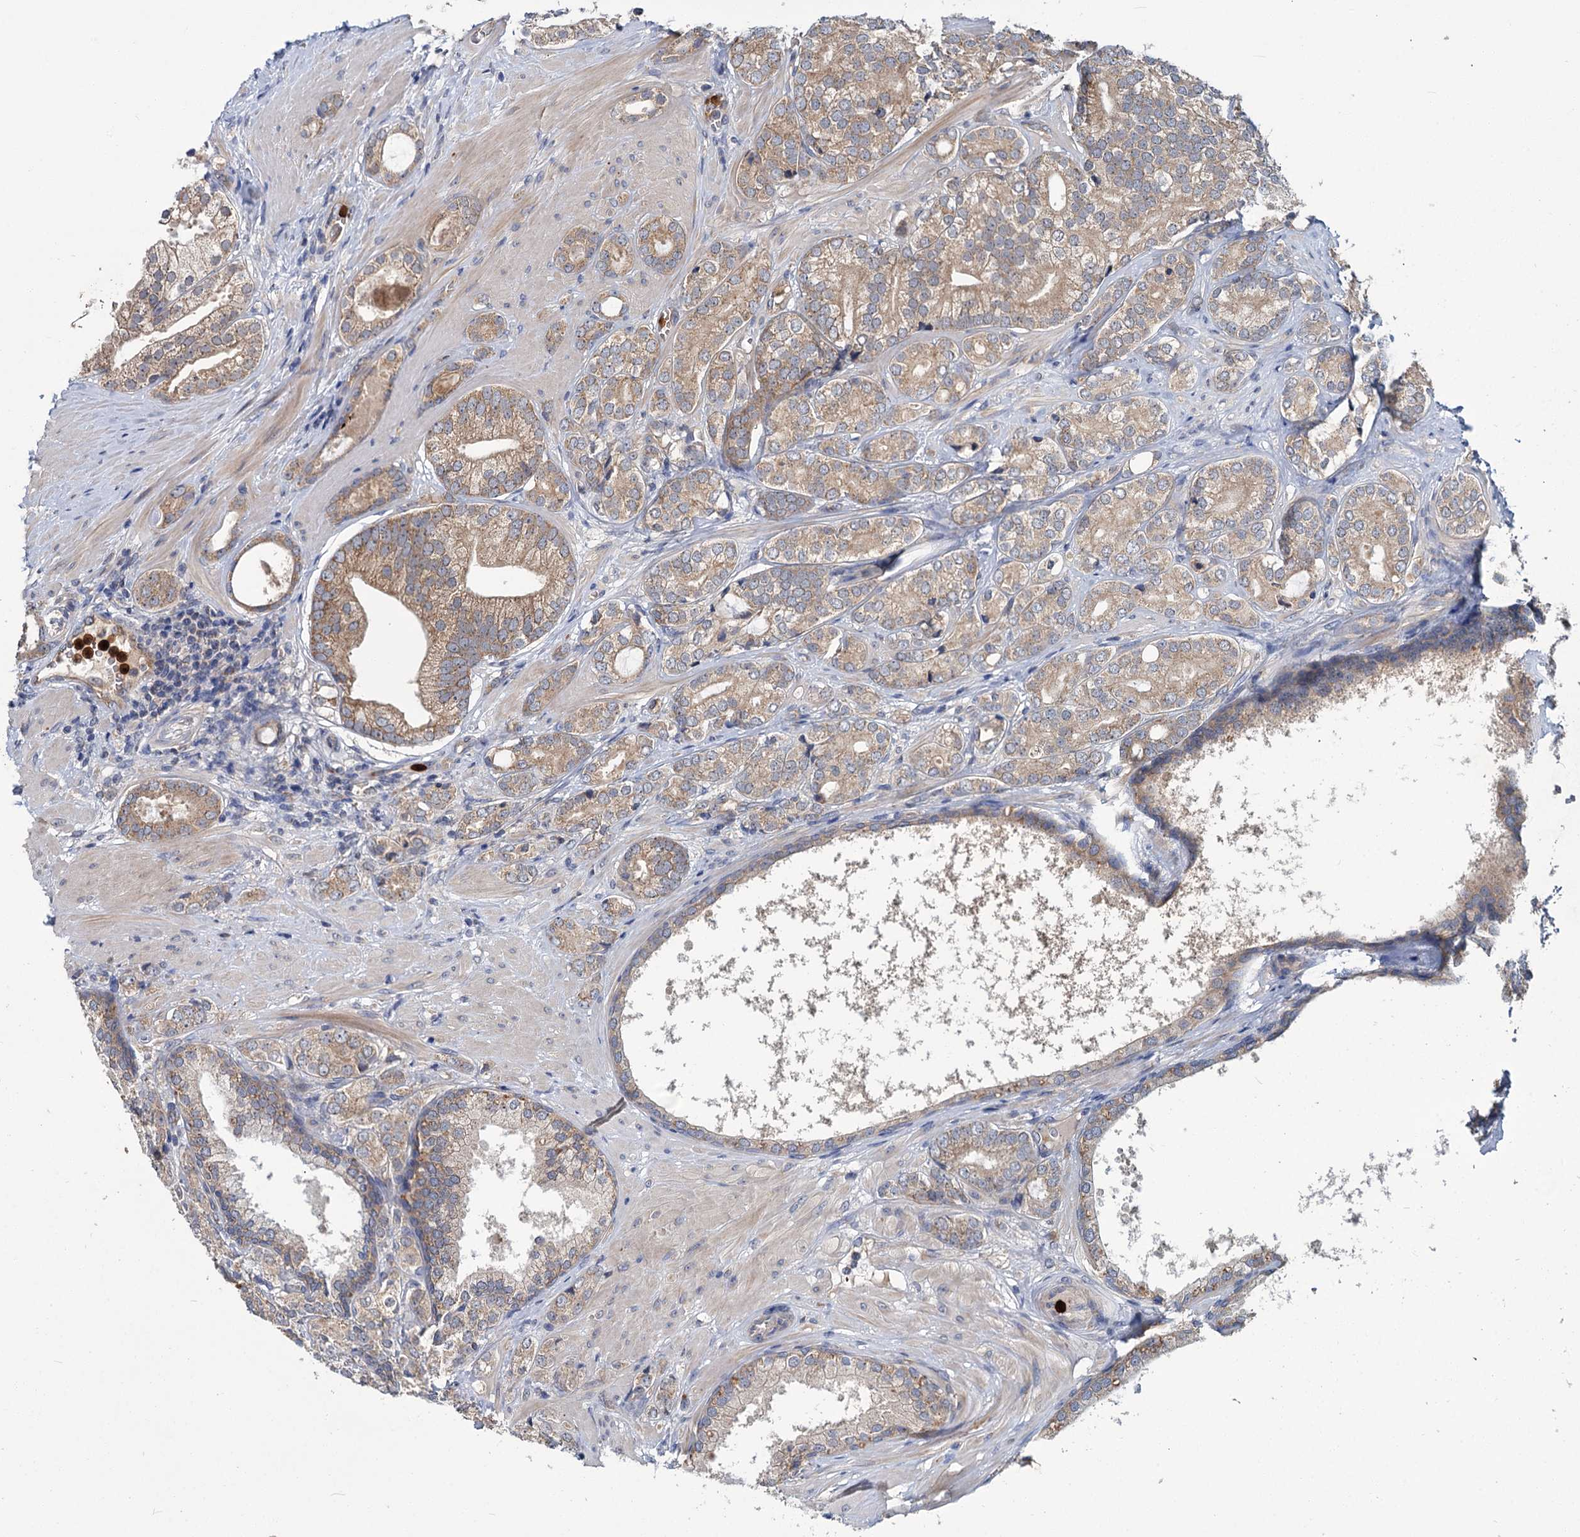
{"staining": {"intensity": "weak", "quantity": ">75%", "location": "cytoplasmic/membranous"}, "tissue": "prostate cancer", "cell_type": "Tumor cells", "image_type": "cancer", "snomed": [{"axis": "morphology", "description": "Adenocarcinoma, High grade"}, {"axis": "topography", "description": "Prostate"}], "caption": "A brown stain labels weak cytoplasmic/membranous positivity of a protein in prostate cancer (high-grade adenocarcinoma) tumor cells.", "gene": "DYNC2H1", "patient": {"sex": "male", "age": 60}}